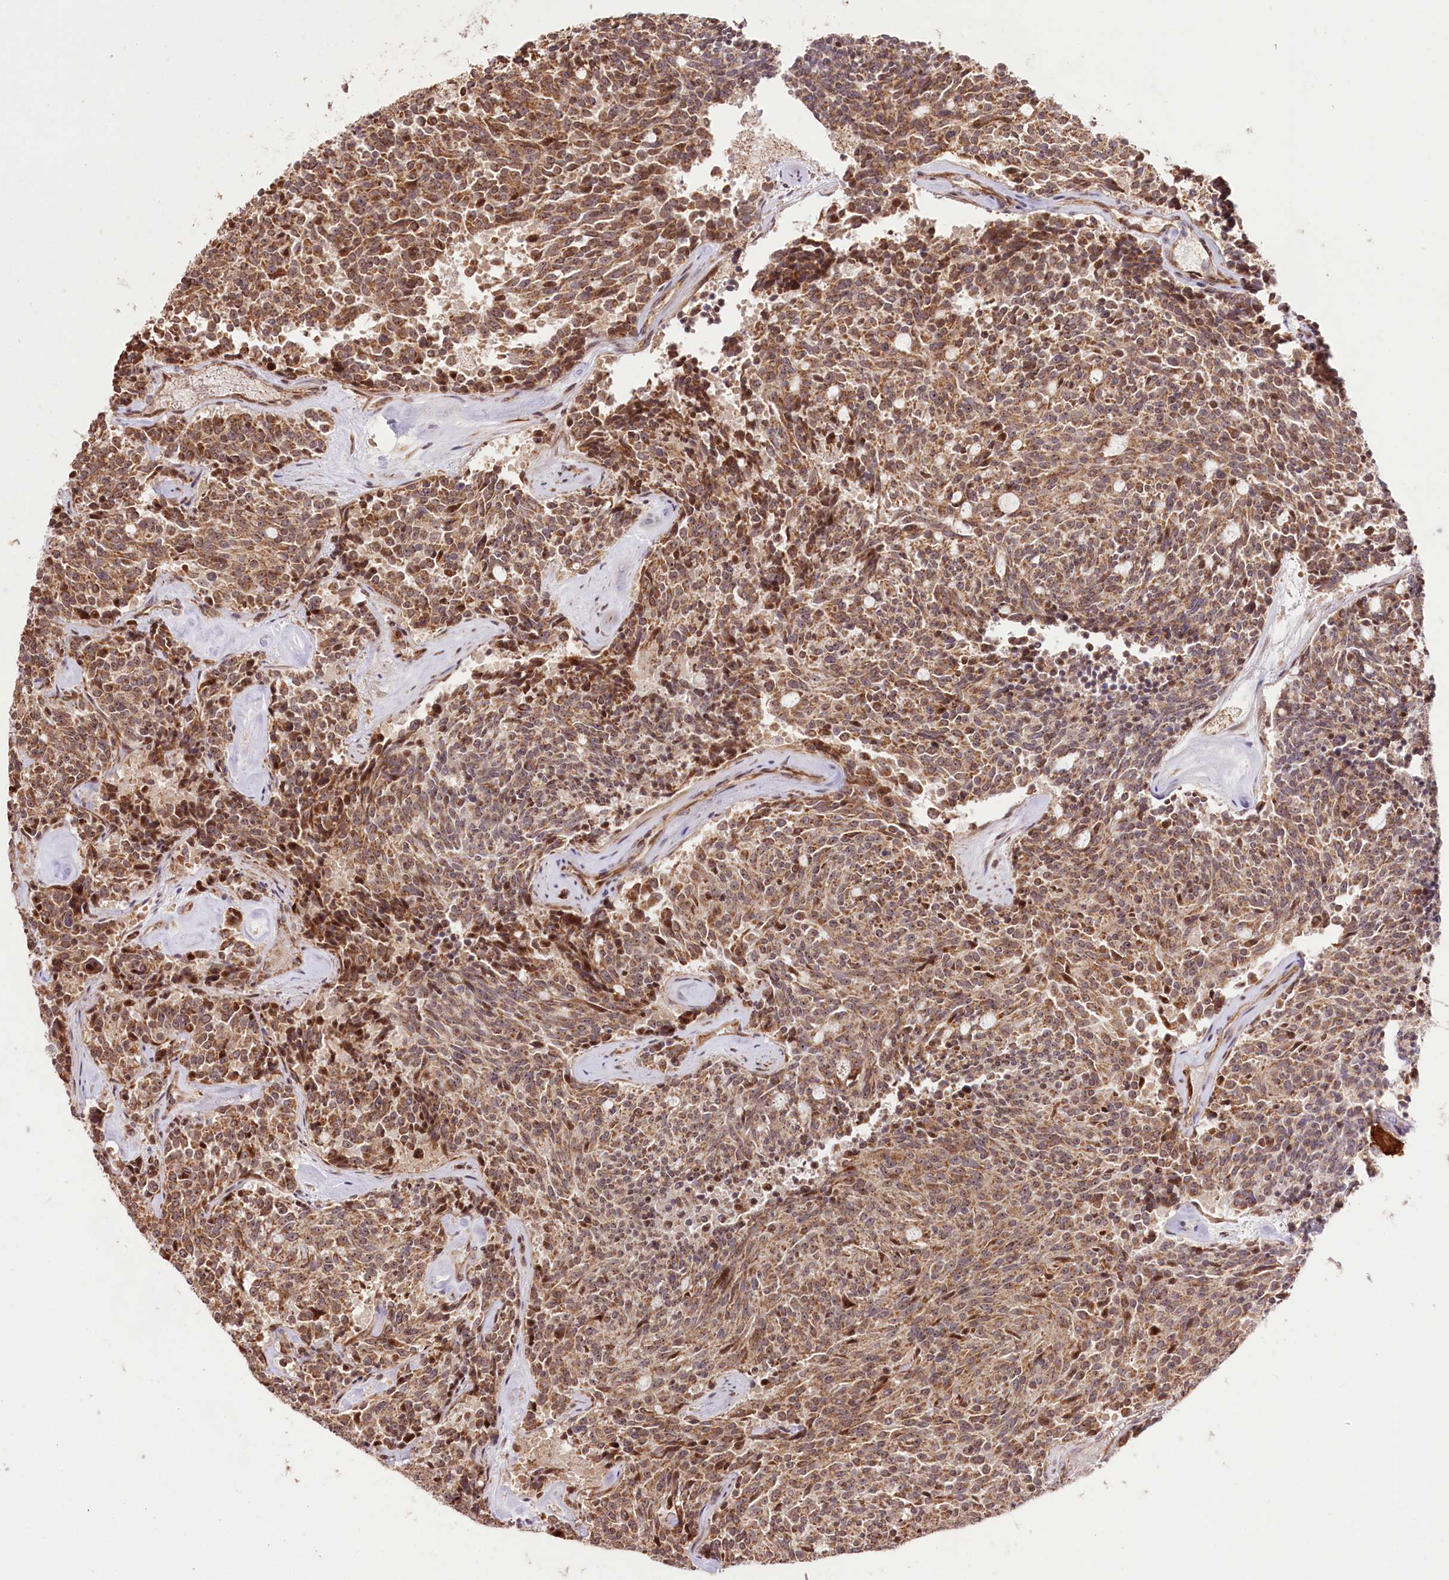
{"staining": {"intensity": "moderate", "quantity": ">75%", "location": "cytoplasmic/membranous"}, "tissue": "carcinoid", "cell_type": "Tumor cells", "image_type": "cancer", "snomed": [{"axis": "morphology", "description": "Carcinoid, malignant, NOS"}, {"axis": "topography", "description": "Pancreas"}], "caption": "Protein expression analysis of carcinoid (malignant) demonstrates moderate cytoplasmic/membranous staining in about >75% of tumor cells.", "gene": "DMP1", "patient": {"sex": "female", "age": 54}}